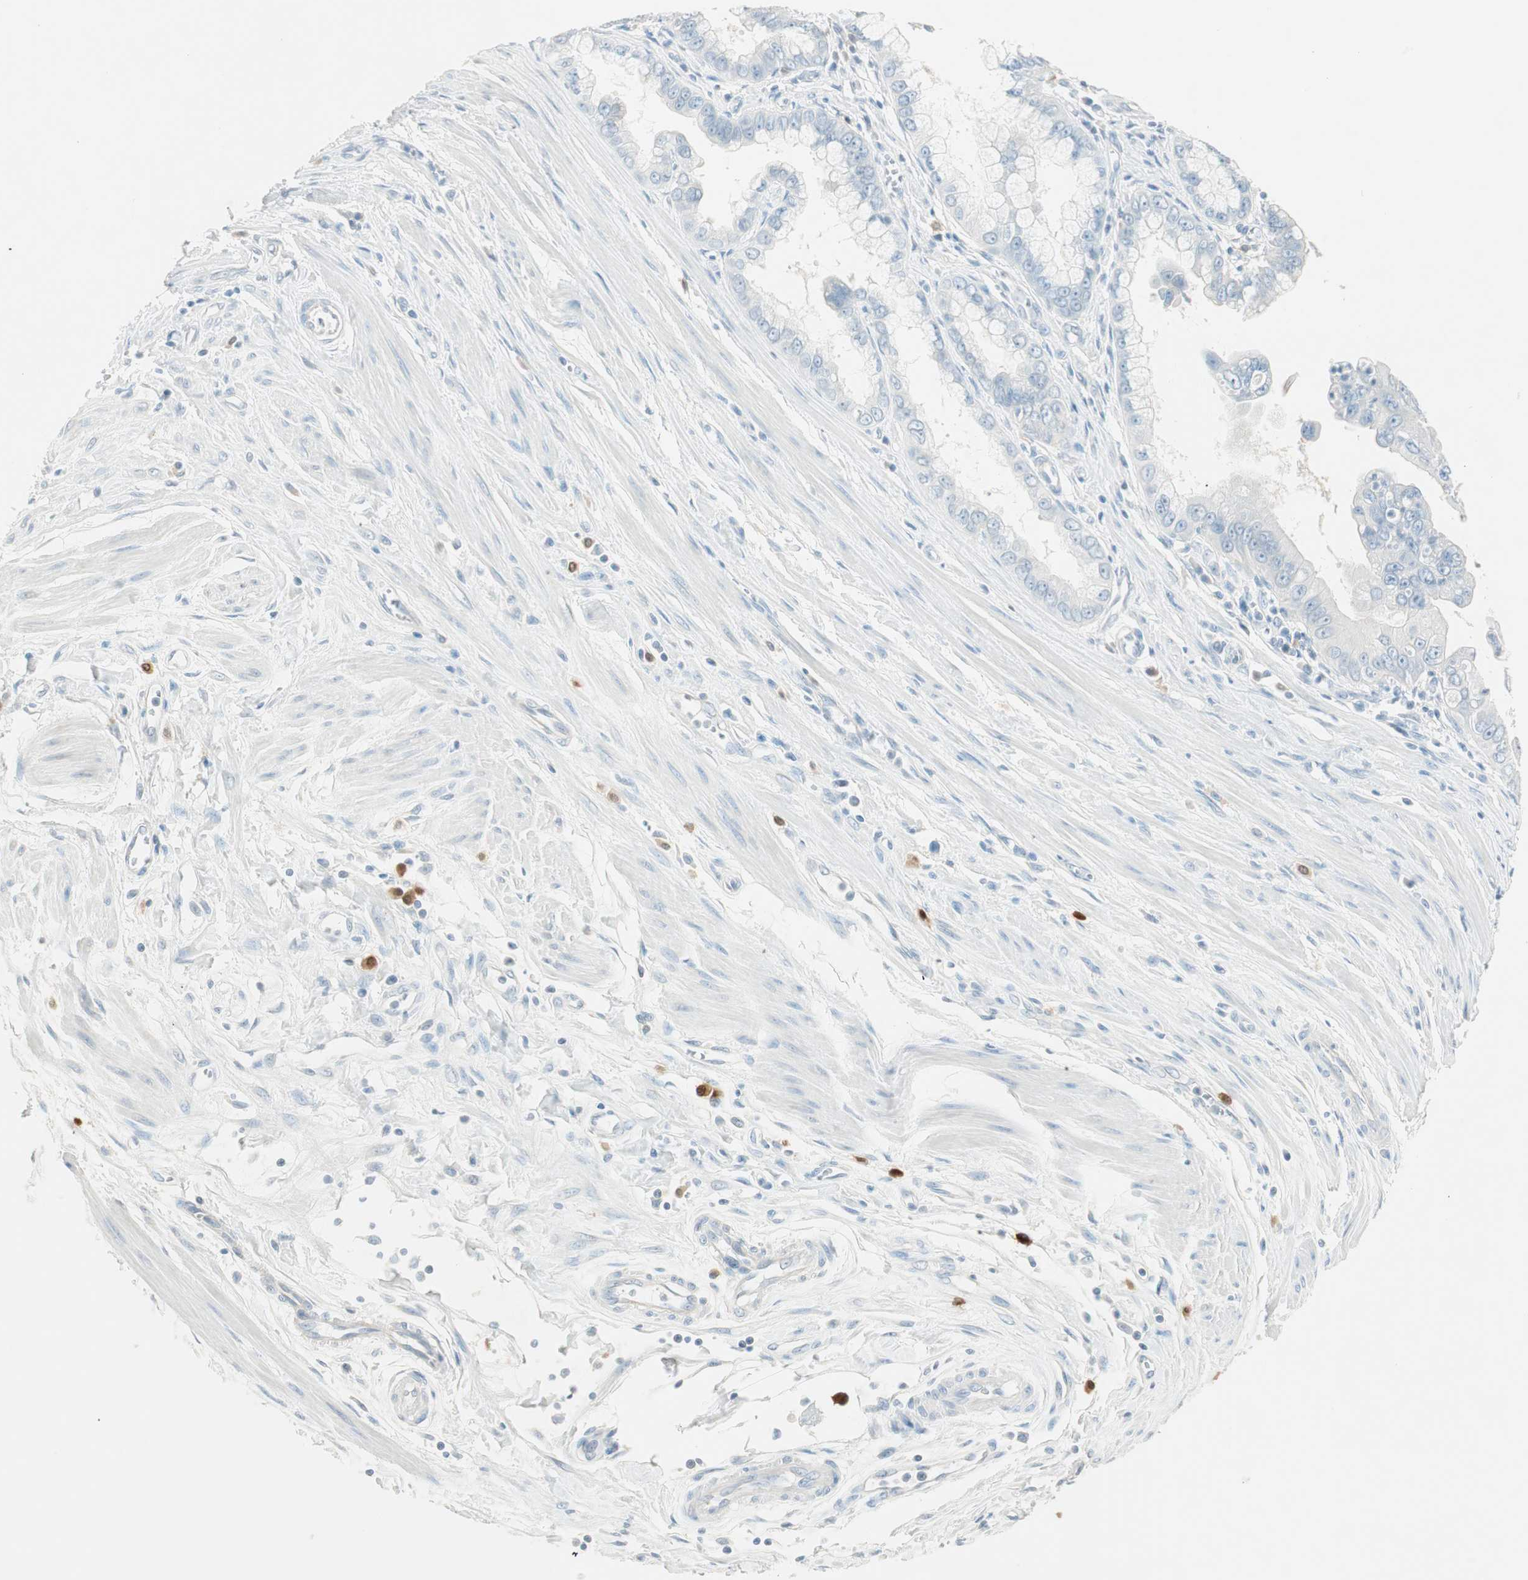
{"staining": {"intensity": "moderate", "quantity": "<25%", "location": "cytoplasmic/membranous,nuclear"}, "tissue": "pancreatic cancer", "cell_type": "Tumor cells", "image_type": "cancer", "snomed": [{"axis": "morphology", "description": "Normal tissue, NOS"}, {"axis": "topography", "description": "Lymph node"}], "caption": "IHC photomicrograph of neoplastic tissue: human pancreatic cancer stained using immunohistochemistry displays low levels of moderate protein expression localized specifically in the cytoplasmic/membranous and nuclear of tumor cells, appearing as a cytoplasmic/membranous and nuclear brown color.", "gene": "HPGD", "patient": {"sex": "male", "age": 50}}